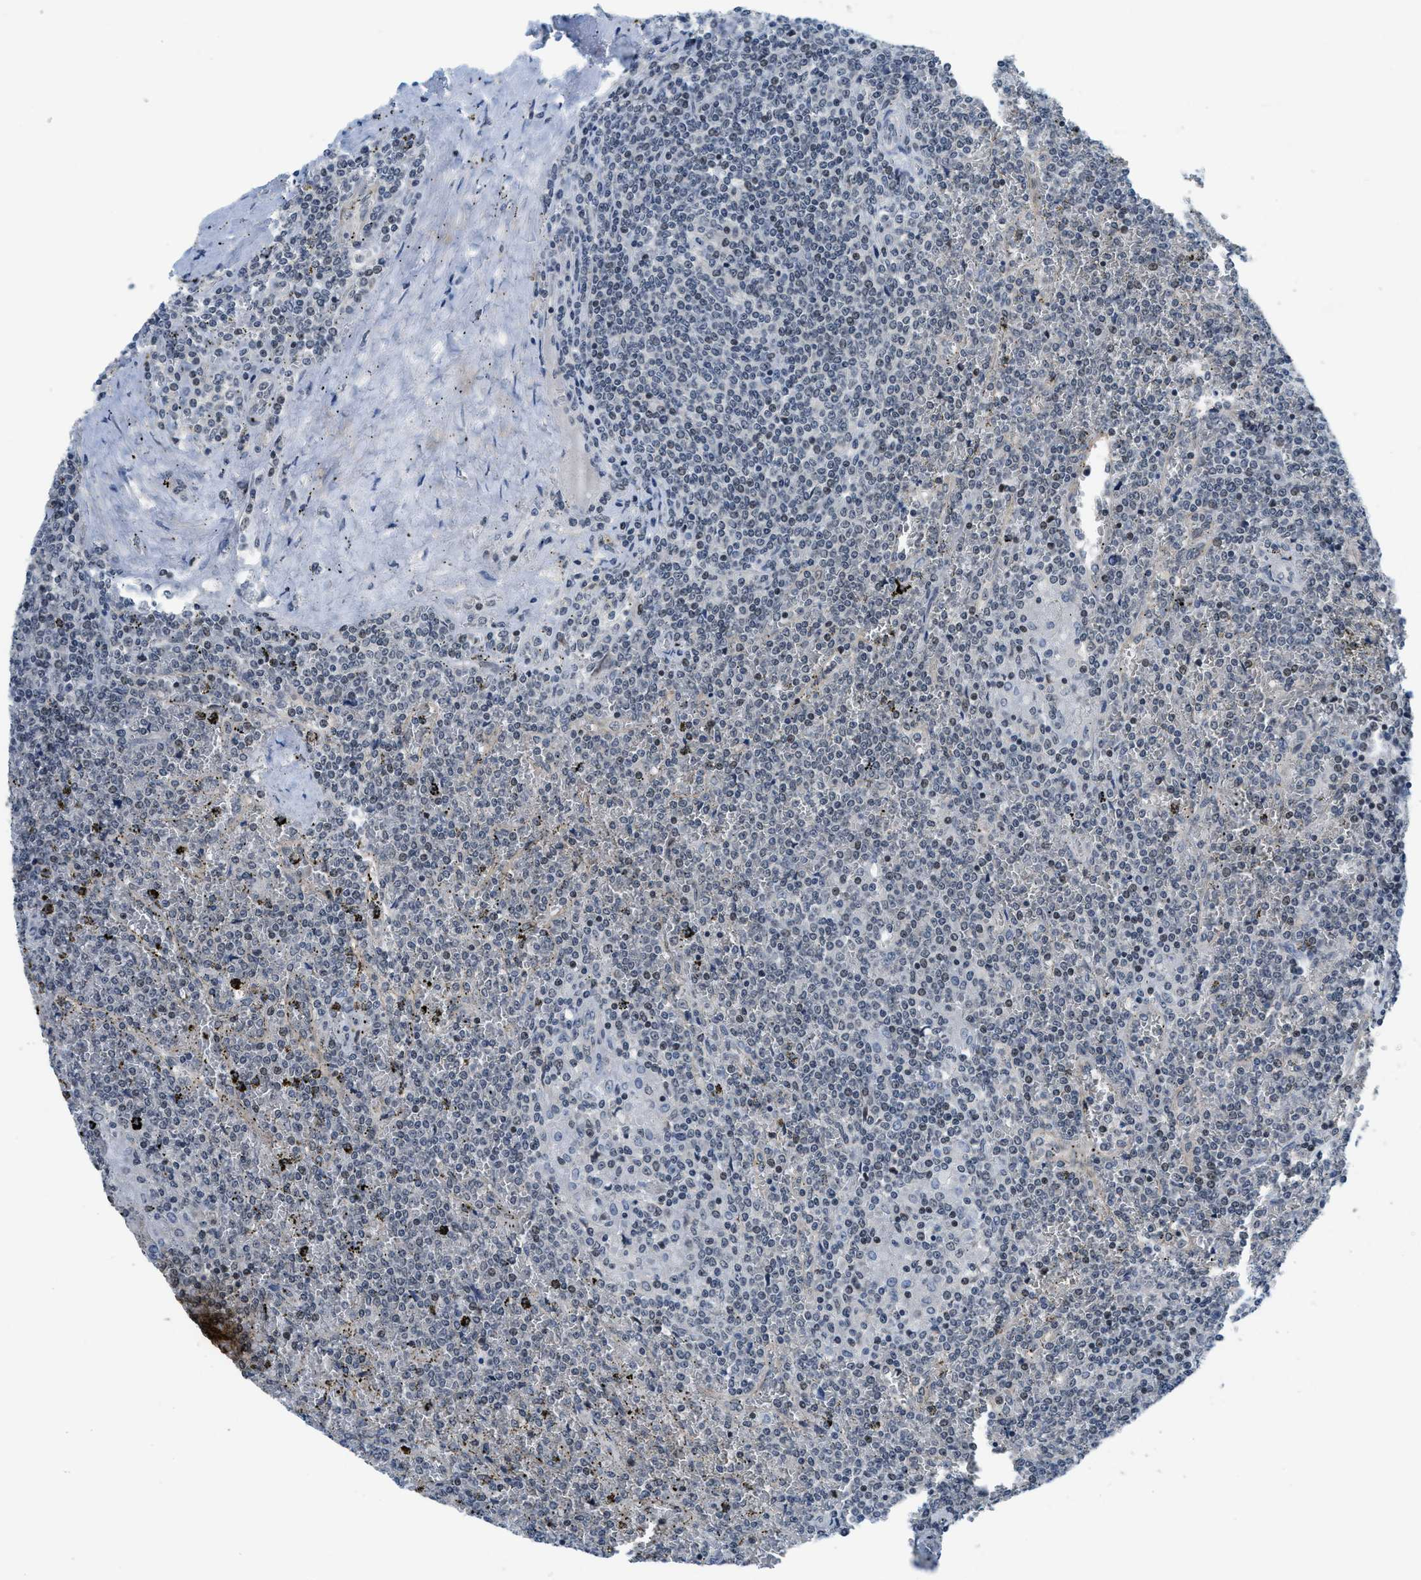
{"staining": {"intensity": "weak", "quantity": "<25%", "location": "nuclear"}, "tissue": "lymphoma", "cell_type": "Tumor cells", "image_type": "cancer", "snomed": [{"axis": "morphology", "description": "Malignant lymphoma, non-Hodgkin's type, Low grade"}, {"axis": "topography", "description": "Spleen"}], "caption": "High power microscopy micrograph of an IHC histopathology image of low-grade malignant lymphoma, non-Hodgkin's type, revealing no significant positivity in tumor cells.", "gene": "SETD5", "patient": {"sex": "female", "age": 19}}